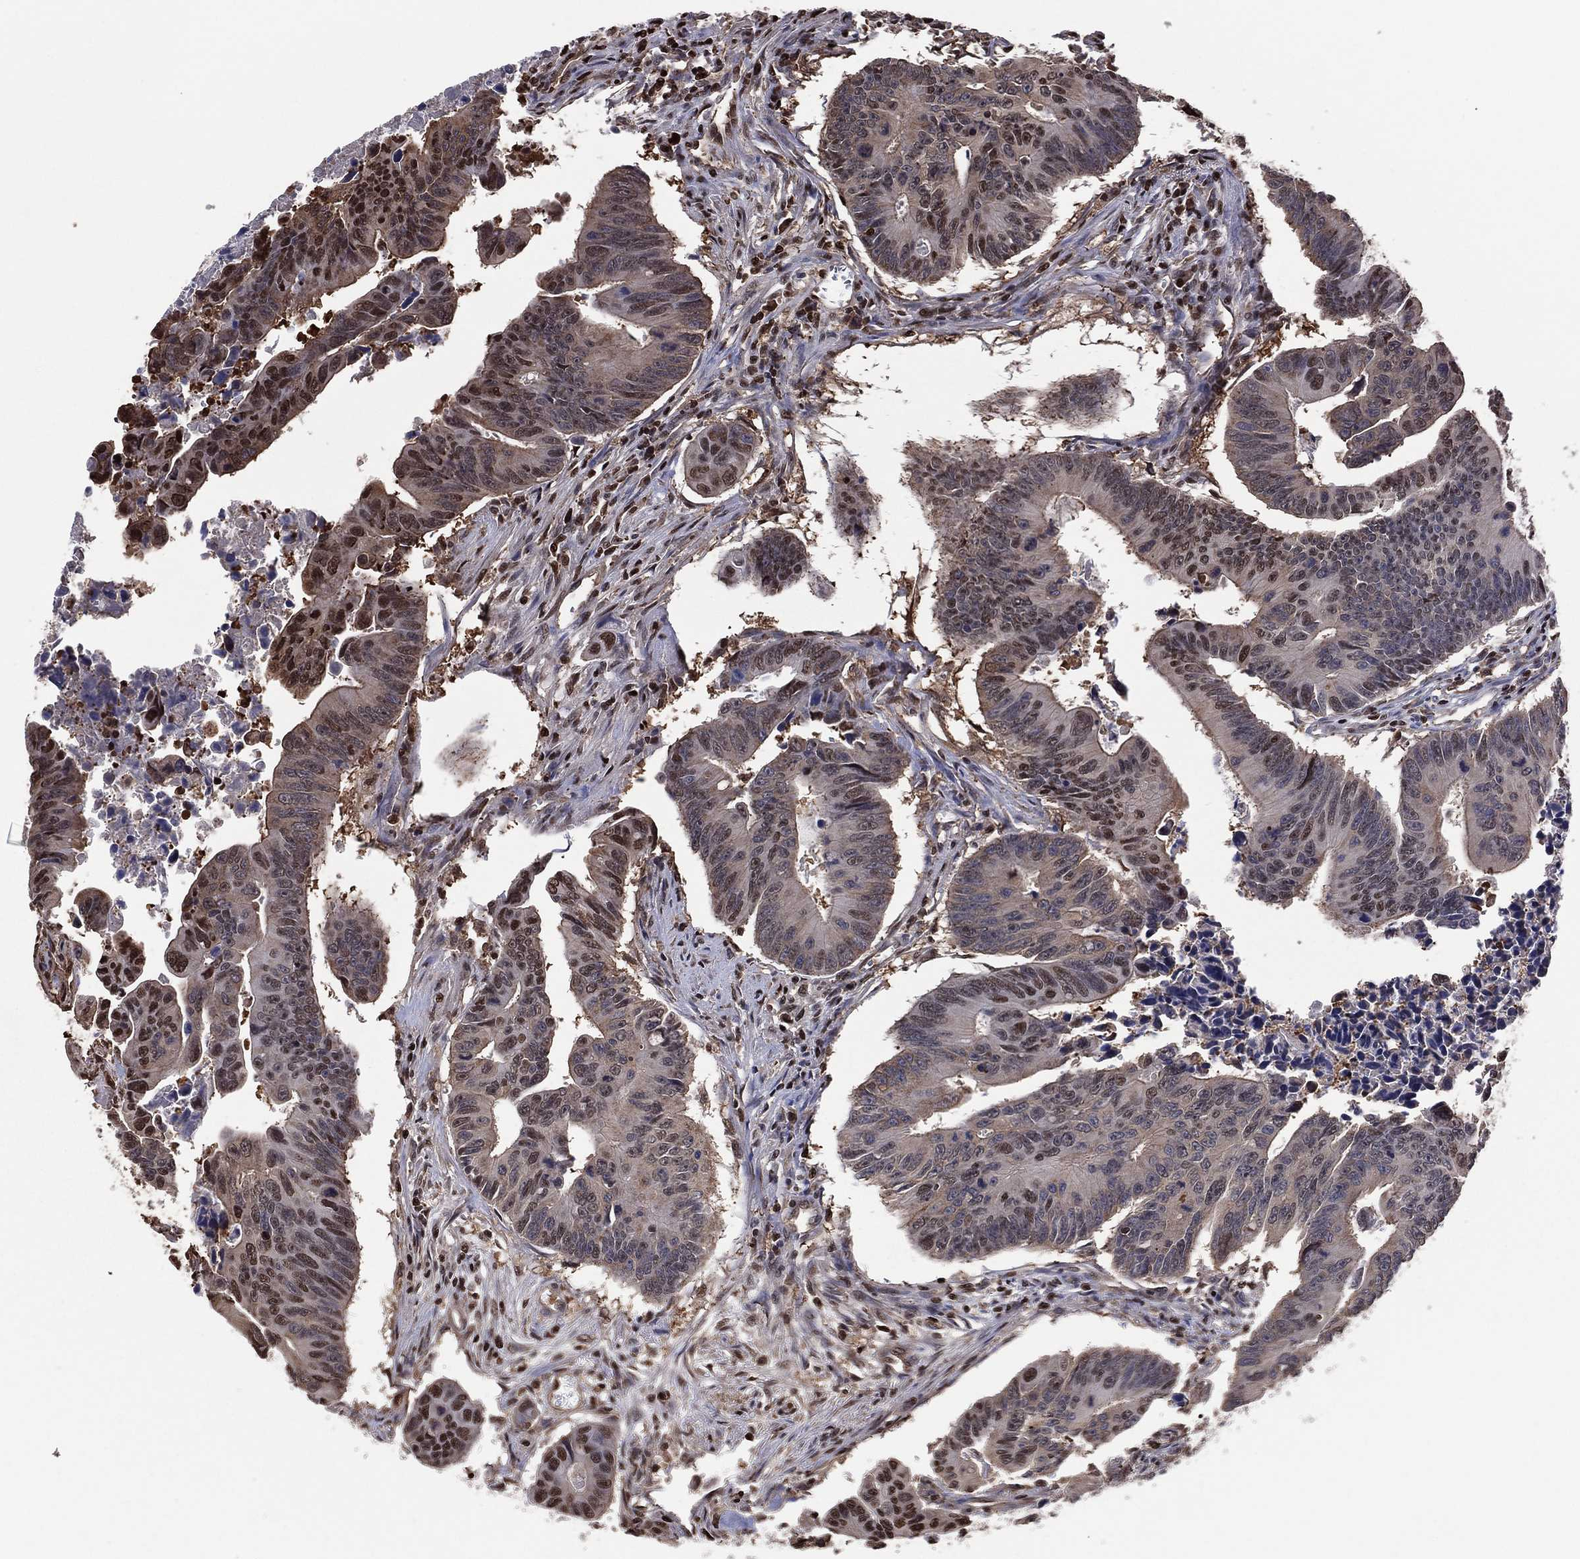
{"staining": {"intensity": "strong", "quantity": "25%-75%", "location": "cytoplasmic/membranous,nuclear"}, "tissue": "colorectal cancer", "cell_type": "Tumor cells", "image_type": "cancer", "snomed": [{"axis": "morphology", "description": "Adenocarcinoma, NOS"}, {"axis": "topography", "description": "Colon"}], "caption": "Immunohistochemical staining of adenocarcinoma (colorectal) exhibits high levels of strong cytoplasmic/membranous and nuclear protein positivity in approximately 25%-75% of tumor cells.", "gene": "GAPDH", "patient": {"sex": "female", "age": 87}}